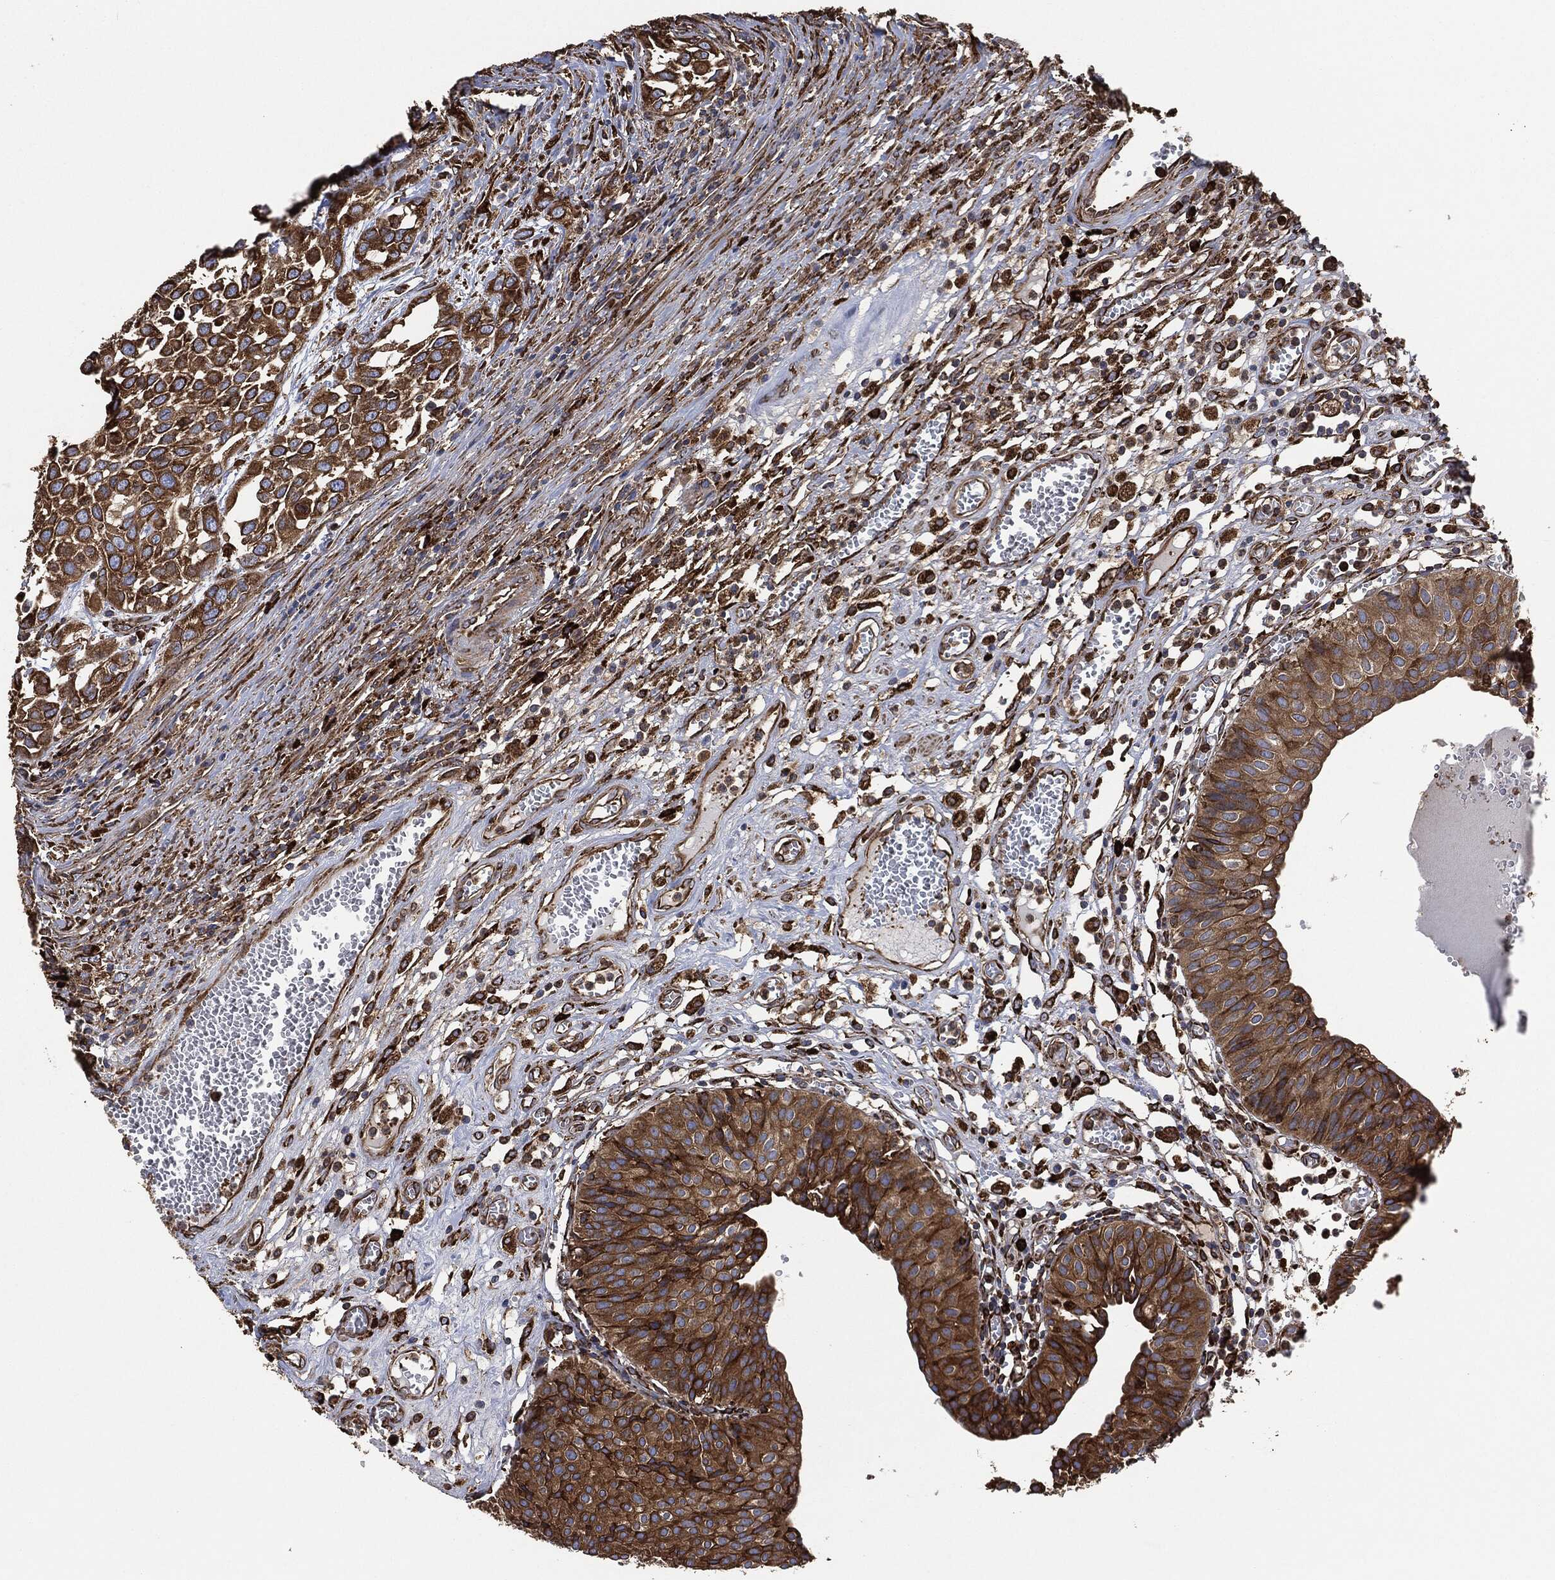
{"staining": {"intensity": "moderate", "quantity": ">75%", "location": "cytoplasmic/membranous"}, "tissue": "urinary bladder", "cell_type": "Urothelial cells", "image_type": "normal", "snomed": [{"axis": "morphology", "description": "Normal tissue, NOS"}, {"axis": "morphology", "description": "Urothelial carcinoma, NOS"}, {"axis": "morphology", "description": "Urothelial carcinoma, High grade"}, {"axis": "topography", "description": "Urinary bladder"}], "caption": "Protein expression analysis of unremarkable human urinary bladder reveals moderate cytoplasmic/membranous expression in about >75% of urothelial cells. The staining is performed using DAB brown chromogen to label protein expression. The nuclei are counter-stained blue using hematoxylin.", "gene": "AMFR", "patient": {"sex": "male", "age": 57}}